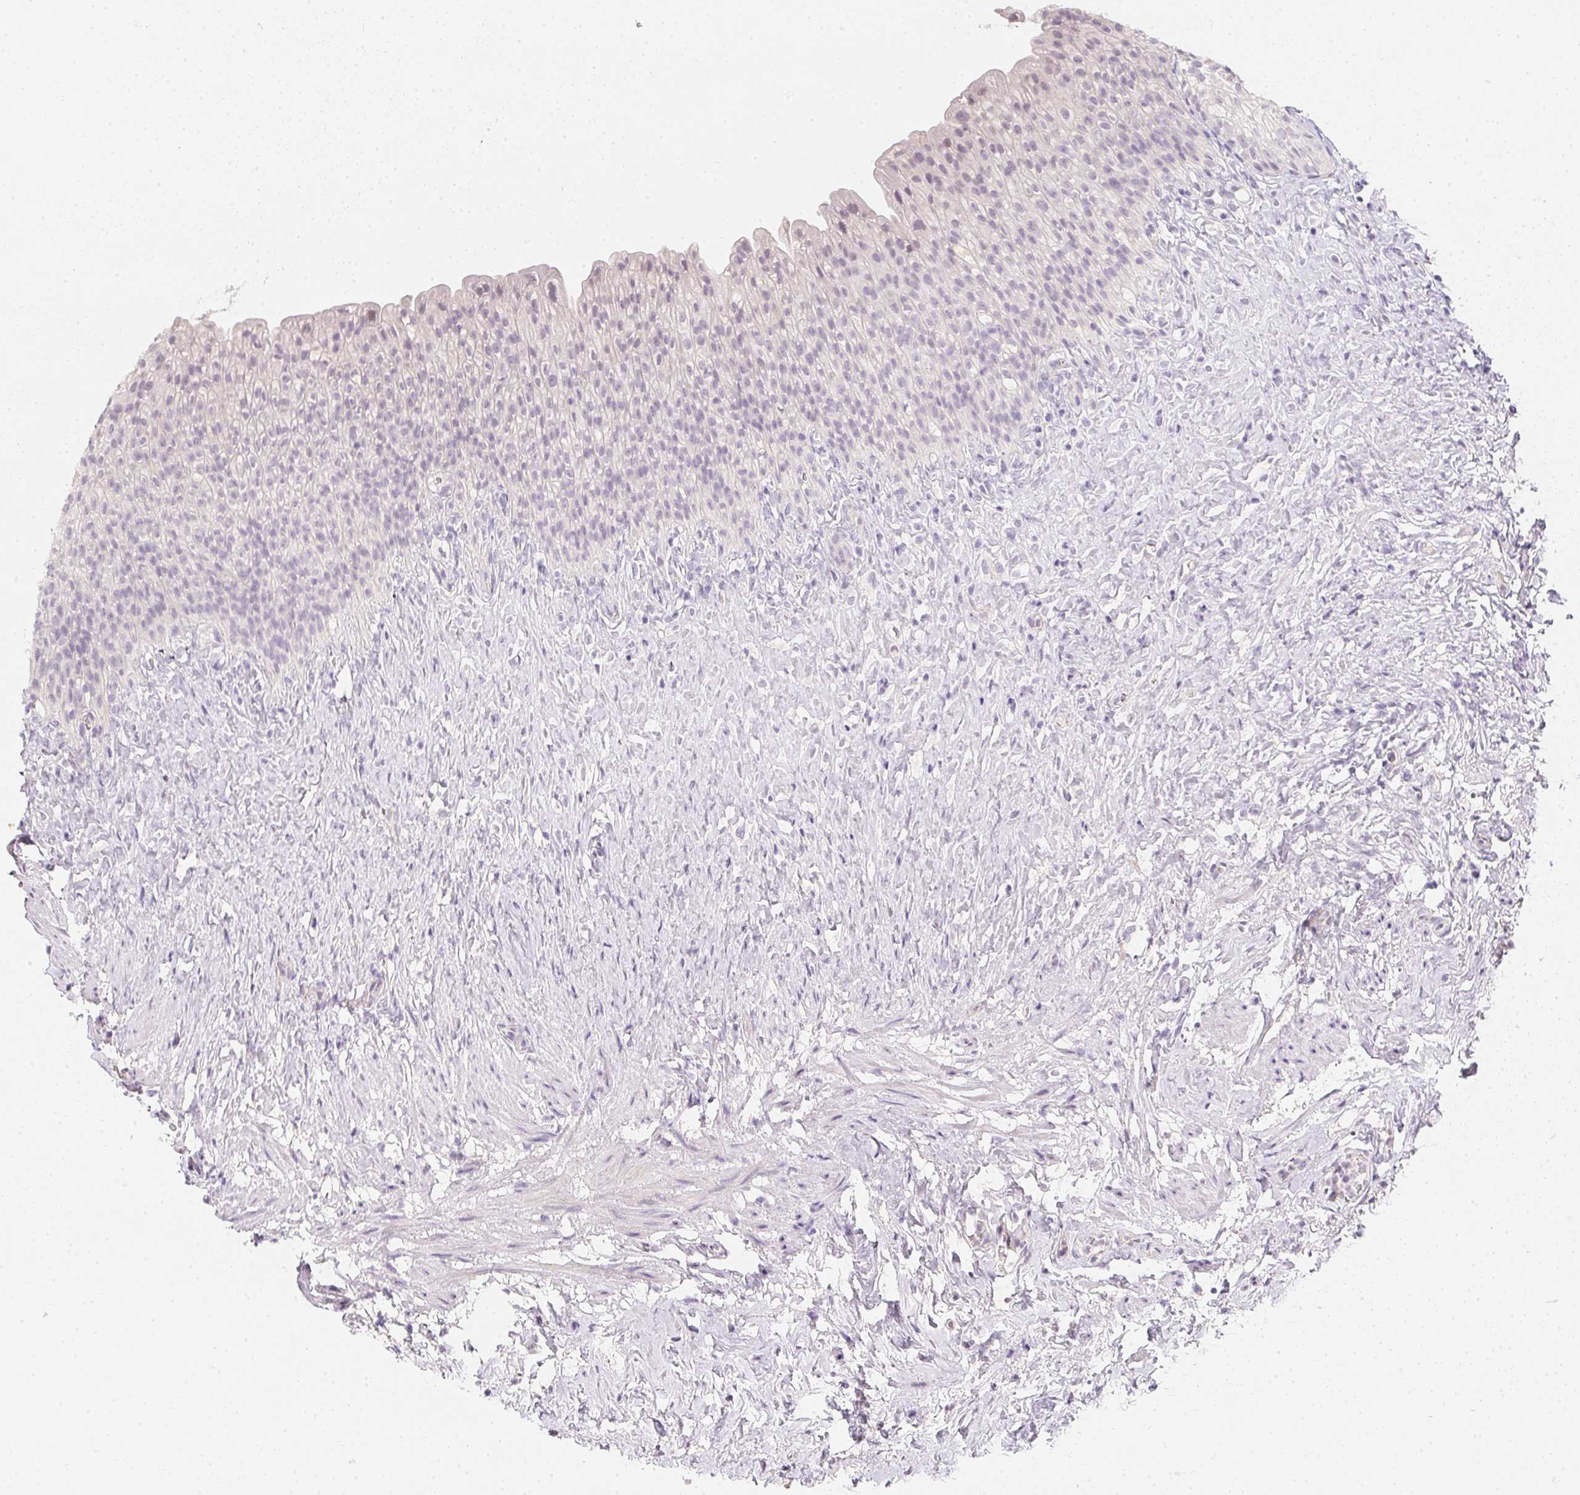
{"staining": {"intensity": "negative", "quantity": "none", "location": "none"}, "tissue": "urinary bladder", "cell_type": "Urothelial cells", "image_type": "normal", "snomed": [{"axis": "morphology", "description": "Normal tissue, NOS"}, {"axis": "topography", "description": "Urinary bladder"}, {"axis": "topography", "description": "Prostate"}], "caption": "IHC of benign urinary bladder demonstrates no staining in urothelial cells.", "gene": "ZBBX", "patient": {"sex": "male", "age": 76}}